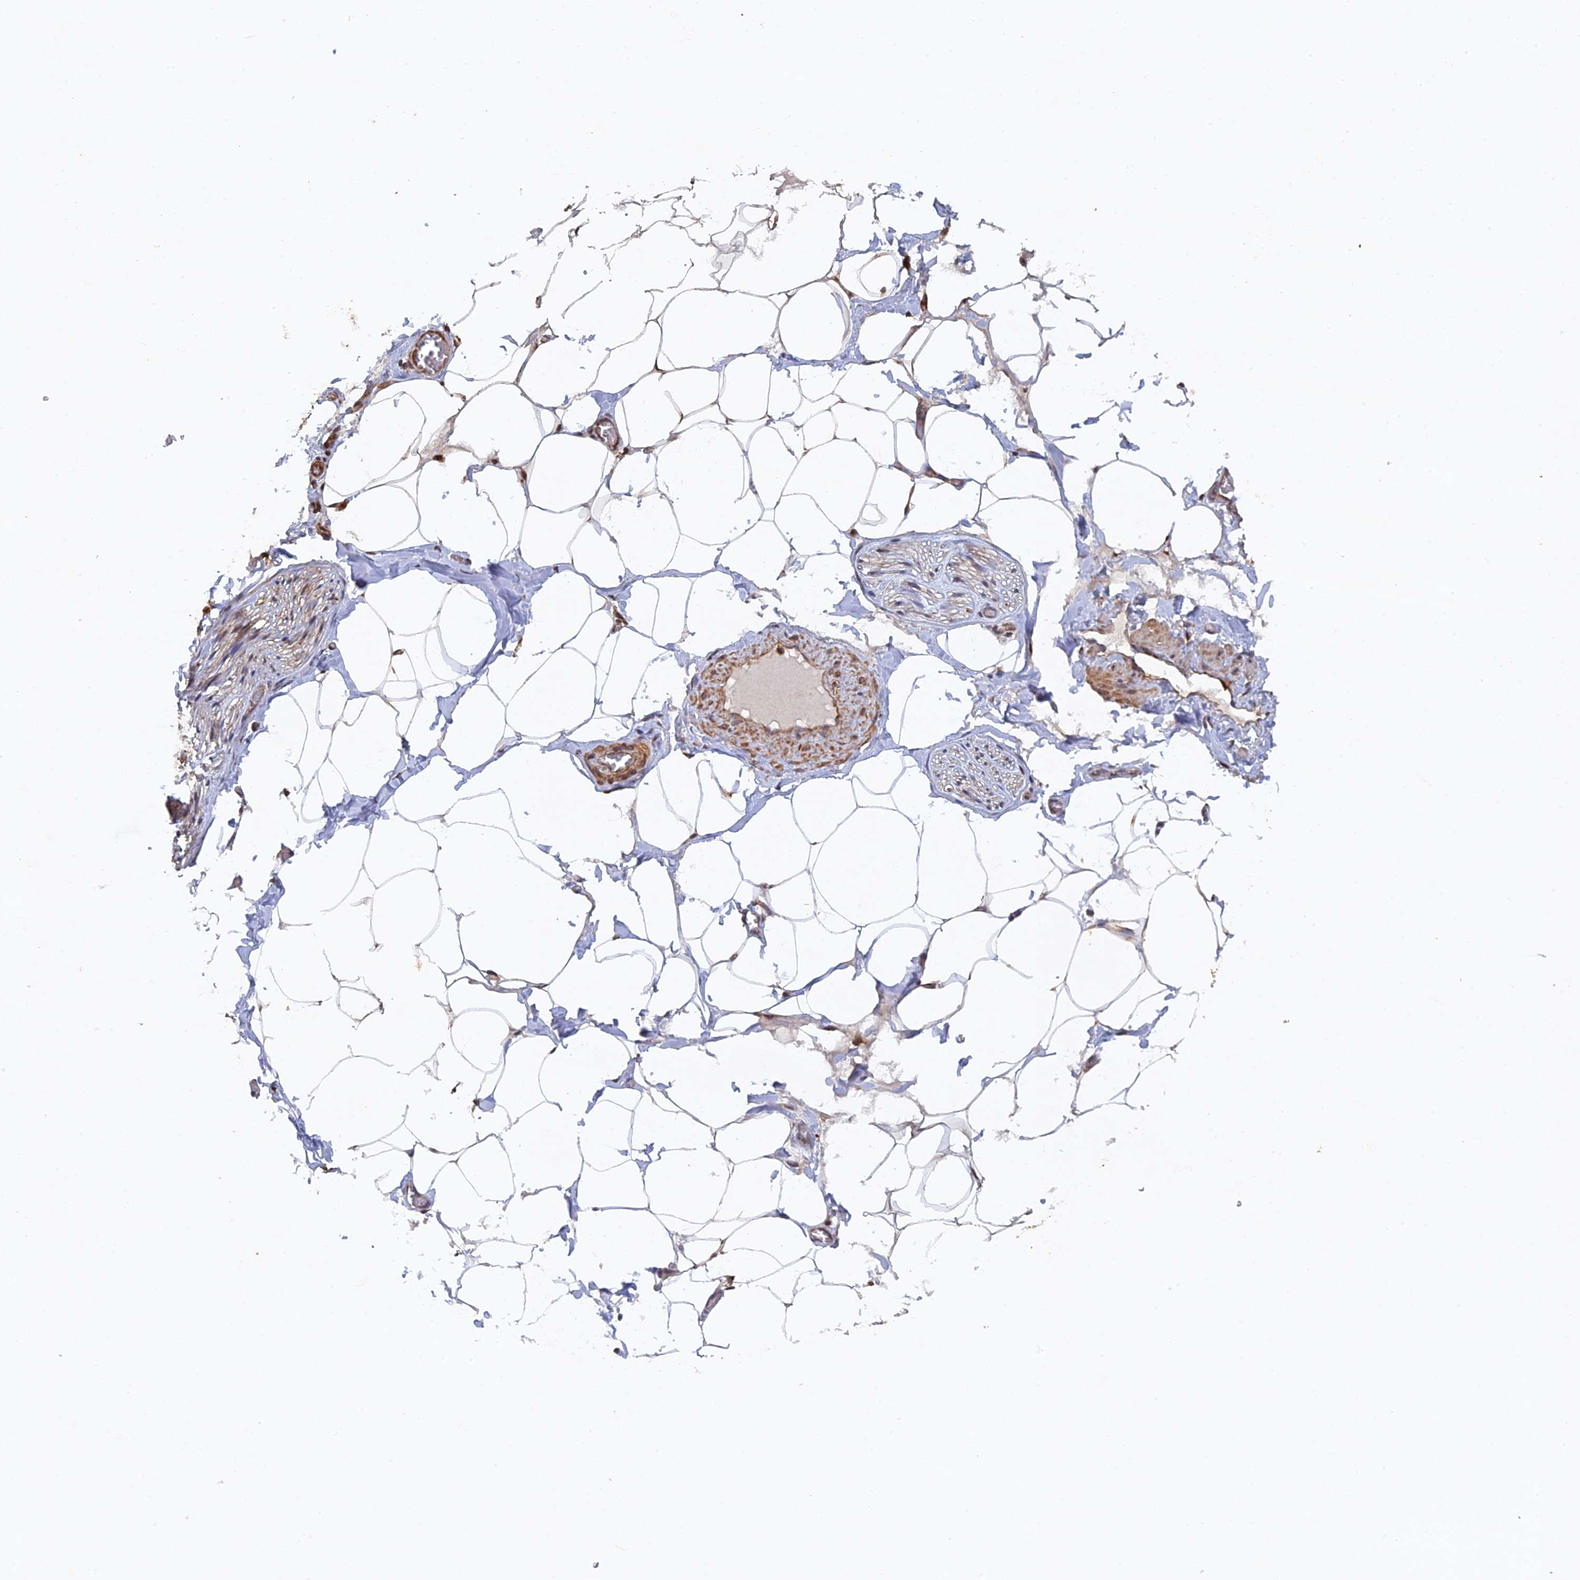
{"staining": {"intensity": "moderate", "quantity": ">75%", "location": "cytoplasmic/membranous"}, "tissue": "adipose tissue", "cell_type": "Adipocytes", "image_type": "normal", "snomed": [{"axis": "morphology", "description": "Normal tissue, NOS"}, {"axis": "topography", "description": "Soft tissue"}, {"axis": "topography", "description": "Adipose tissue"}, {"axis": "topography", "description": "Vascular tissue"}, {"axis": "topography", "description": "Peripheral nerve tissue"}], "caption": "Adipose tissue stained with a protein marker shows moderate staining in adipocytes.", "gene": "VPS37C", "patient": {"sex": "male", "age": 46}}